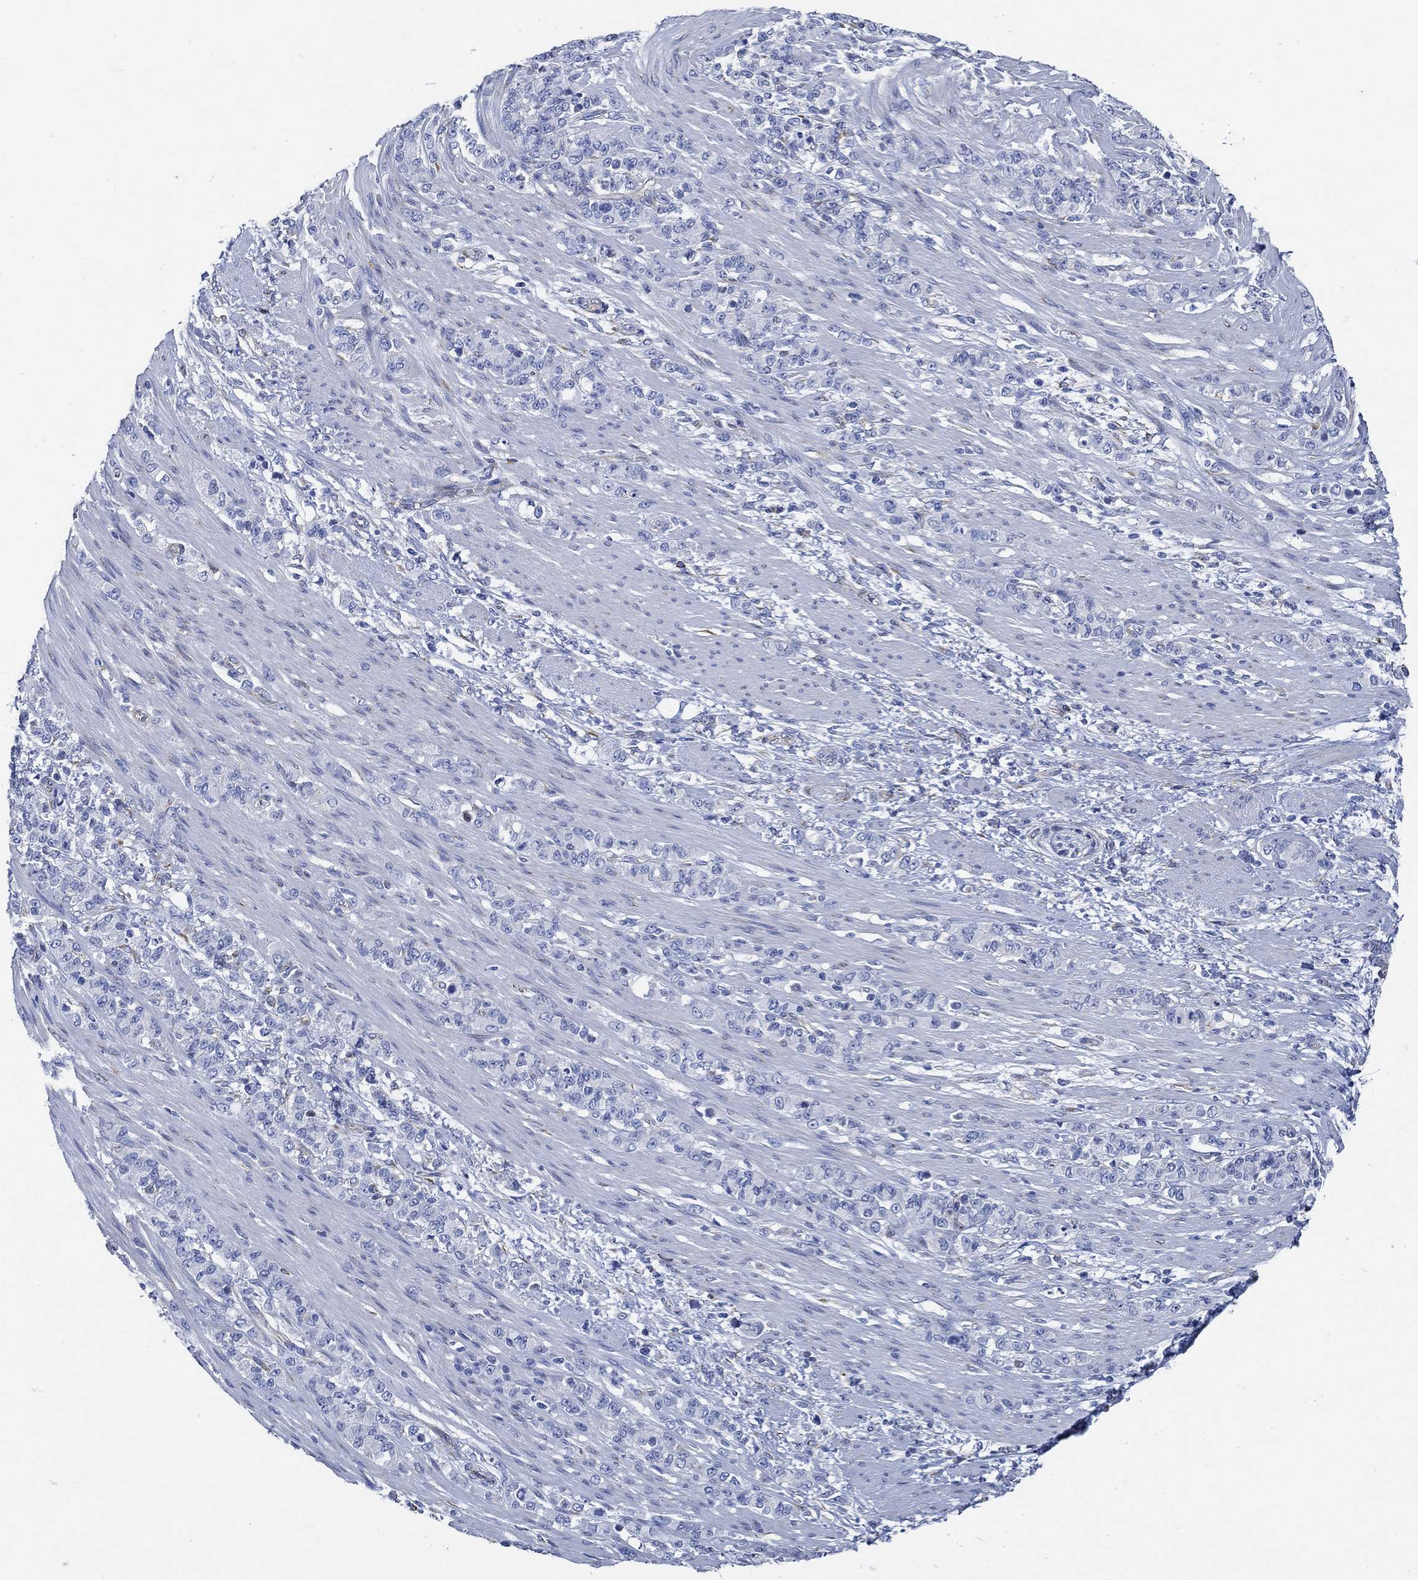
{"staining": {"intensity": "negative", "quantity": "none", "location": "none"}, "tissue": "stomach cancer", "cell_type": "Tumor cells", "image_type": "cancer", "snomed": [{"axis": "morphology", "description": "Normal tissue, NOS"}, {"axis": "morphology", "description": "Adenocarcinoma, NOS"}, {"axis": "topography", "description": "Stomach"}], "caption": "Immunohistochemical staining of human adenocarcinoma (stomach) exhibits no significant positivity in tumor cells. Brightfield microscopy of immunohistochemistry (IHC) stained with DAB (brown) and hematoxylin (blue), captured at high magnification.", "gene": "HECW2", "patient": {"sex": "female", "age": 79}}